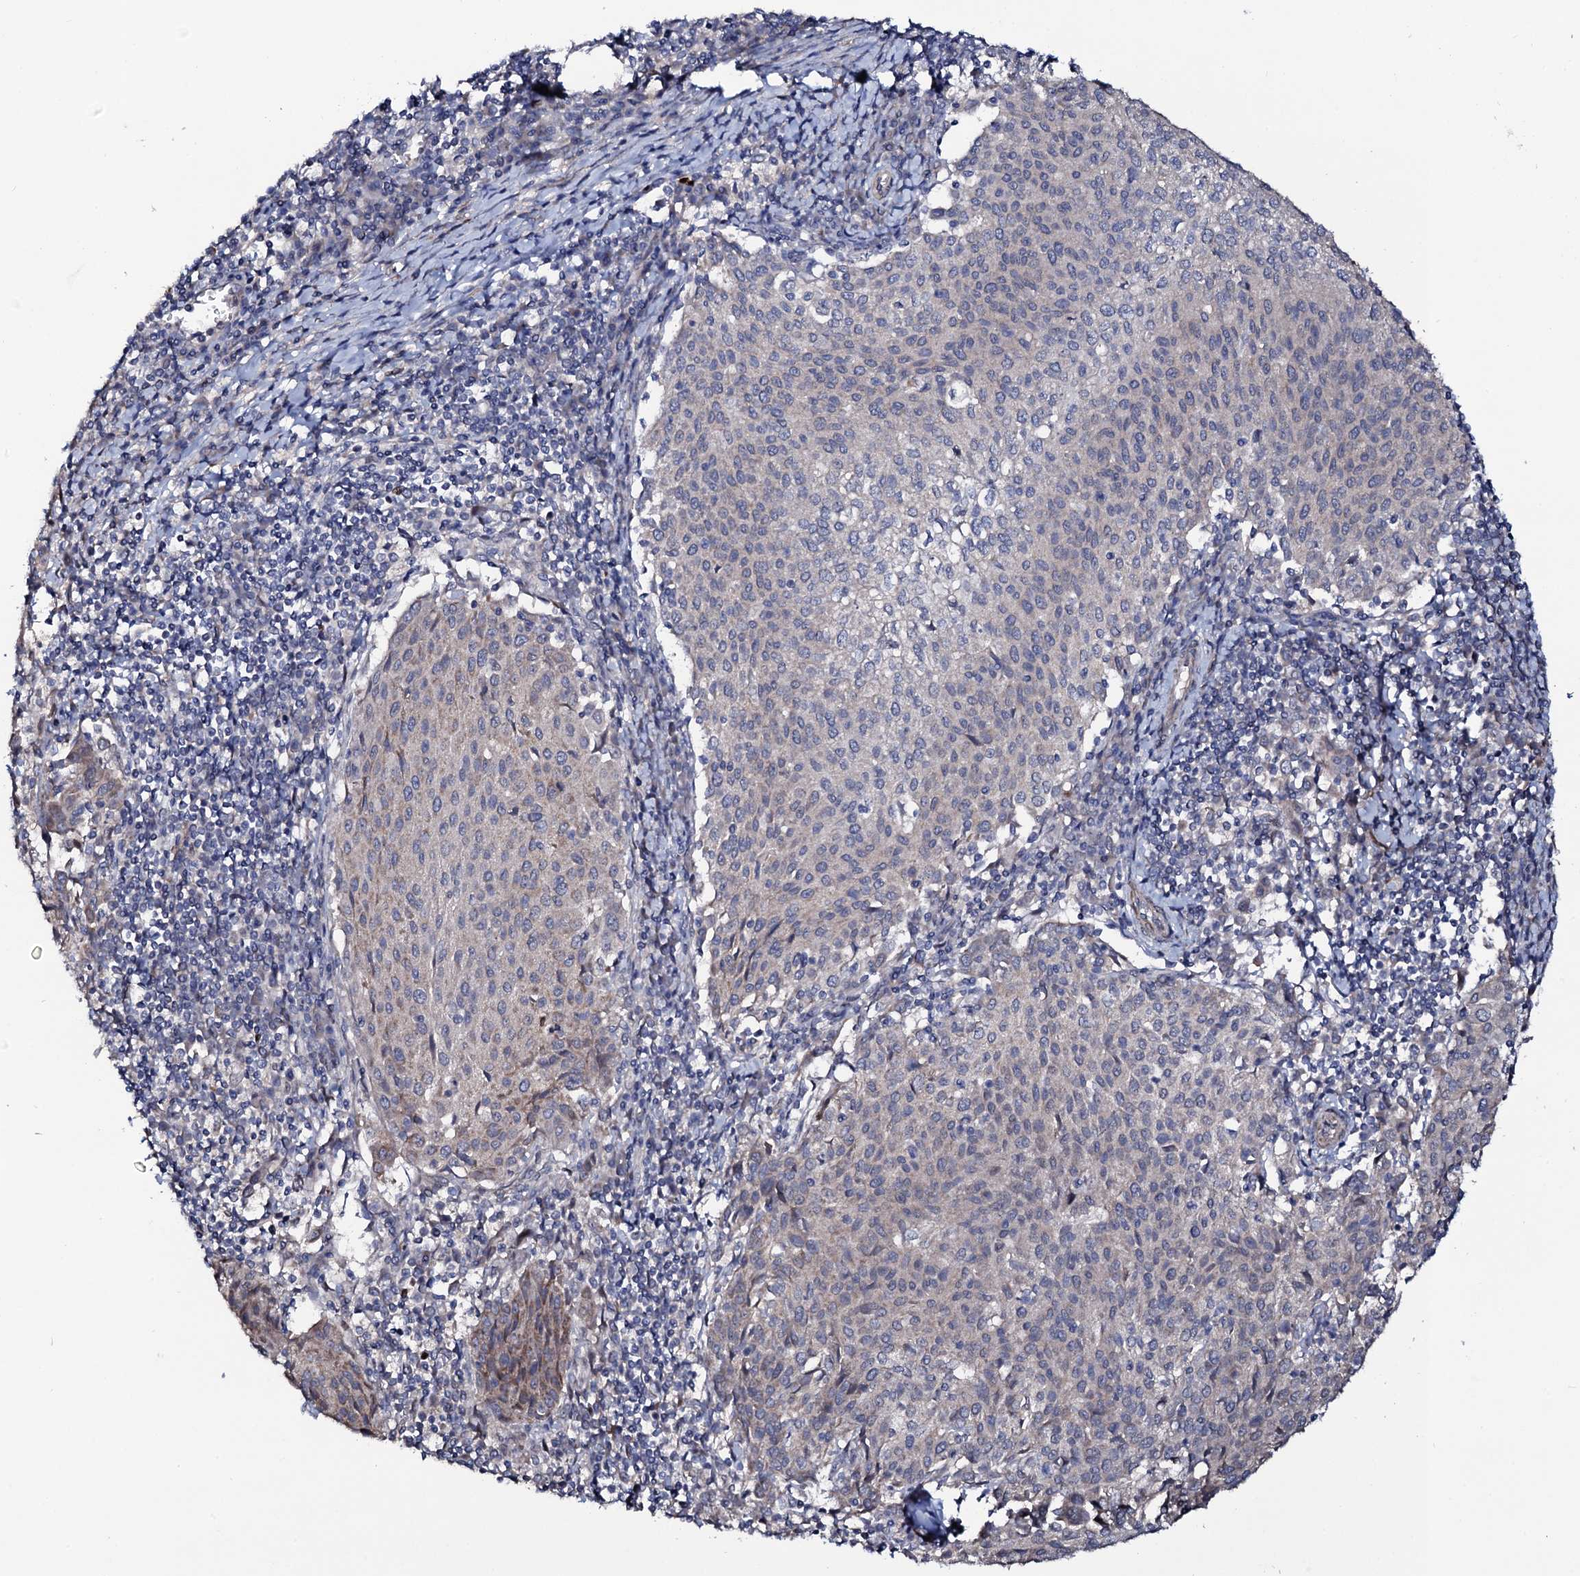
{"staining": {"intensity": "moderate", "quantity": "25%-75%", "location": "cytoplasmic/membranous"}, "tissue": "cervical cancer", "cell_type": "Tumor cells", "image_type": "cancer", "snomed": [{"axis": "morphology", "description": "Squamous cell carcinoma, NOS"}, {"axis": "topography", "description": "Cervix"}], "caption": "There is medium levels of moderate cytoplasmic/membranous staining in tumor cells of cervical cancer (squamous cell carcinoma), as demonstrated by immunohistochemical staining (brown color).", "gene": "PPP1R3D", "patient": {"sex": "female", "age": 46}}